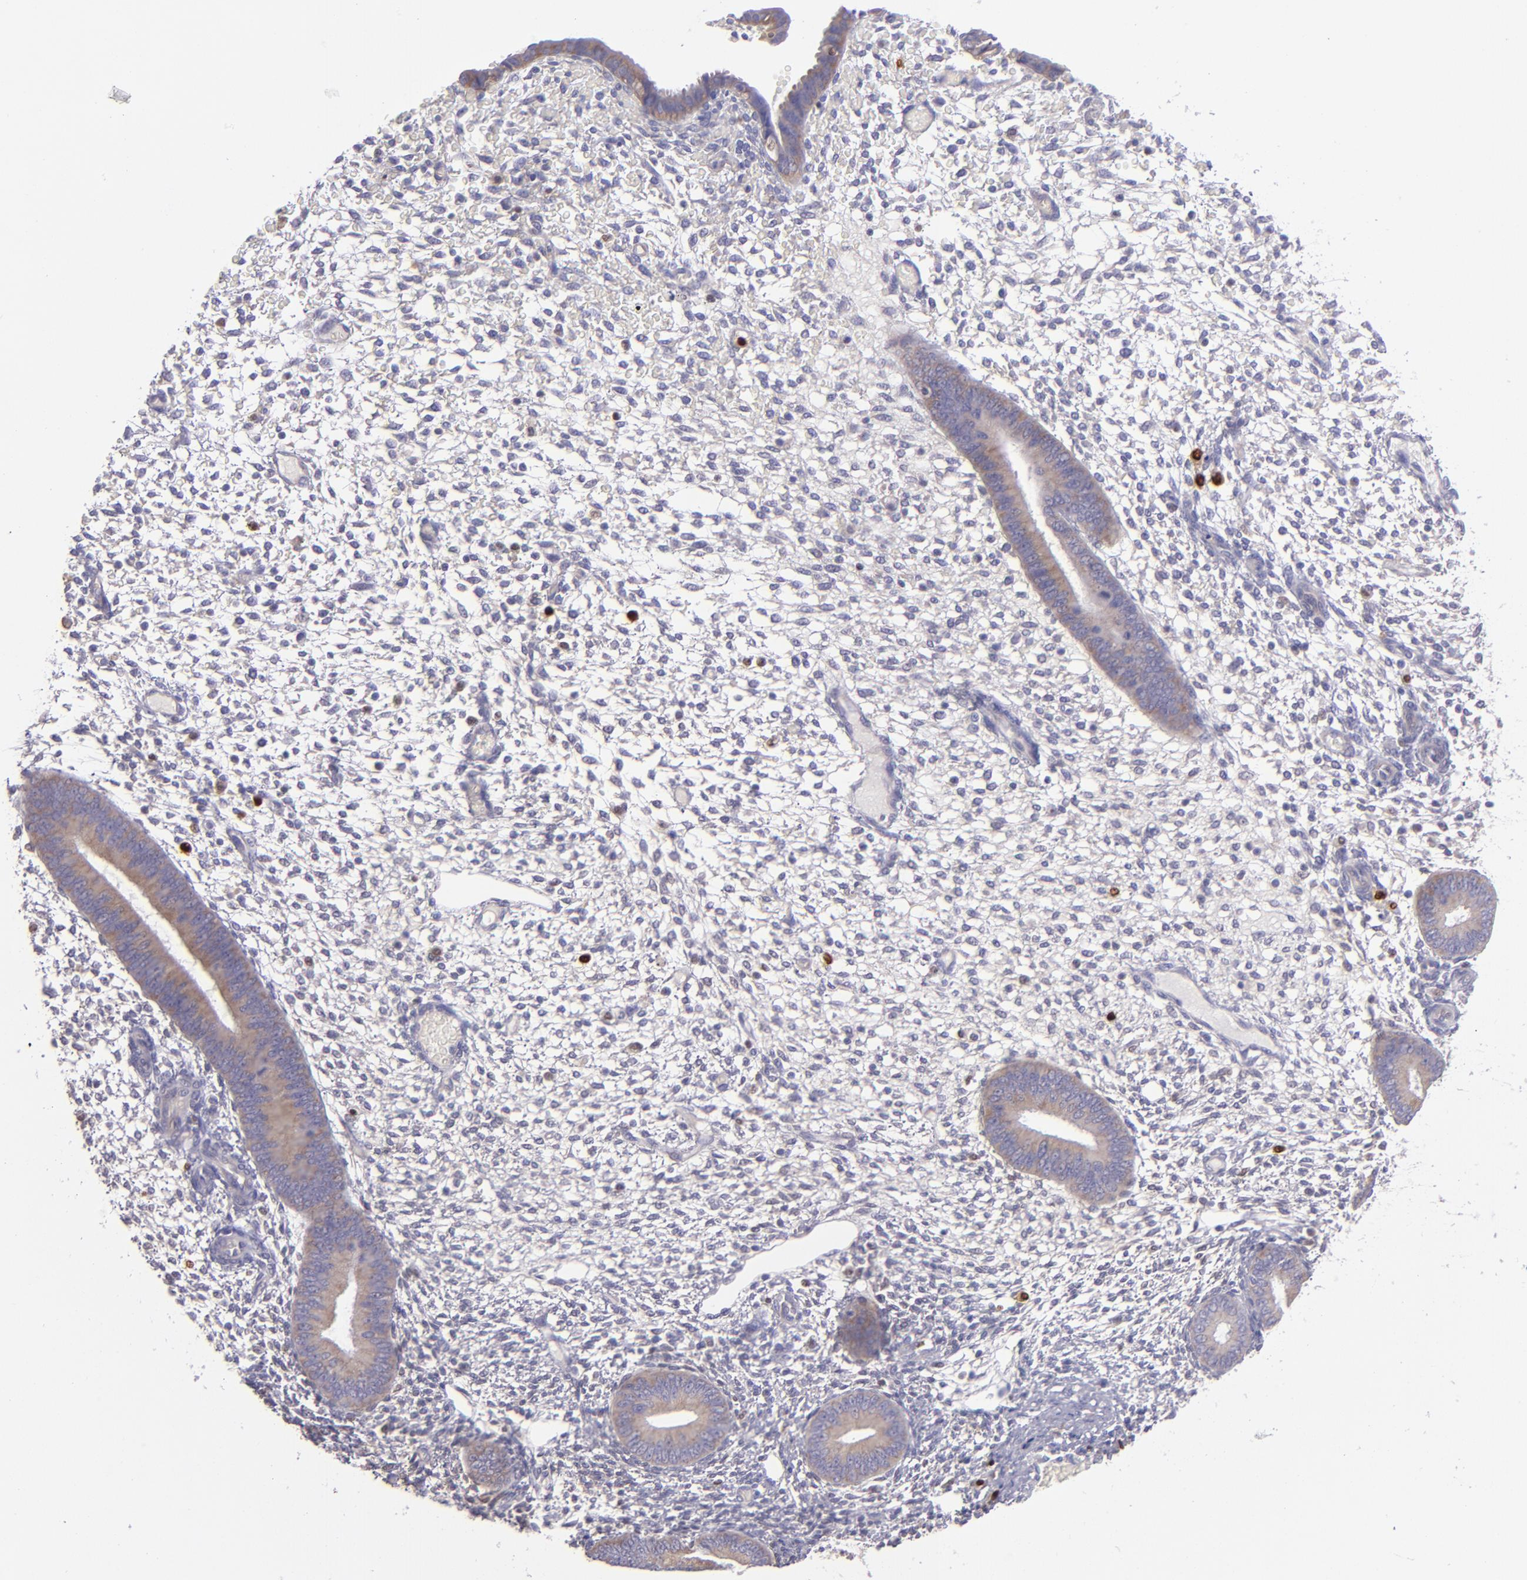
{"staining": {"intensity": "negative", "quantity": "none", "location": "none"}, "tissue": "endometrium", "cell_type": "Cells in endometrial stroma", "image_type": "normal", "snomed": [{"axis": "morphology", "description": "Normal tissue, NOS"}, {"axis": "topography", "description": "Endometrium"}], "caption": "Immunohistochemistry (IHC) photomicrograph of unremarkable endometrium: human endometrium stained with DAB displays no significant protein expression in cells in endometrial stroma.", "gene": "IRF8", "patient": {"sex": "female", "age": 42}}